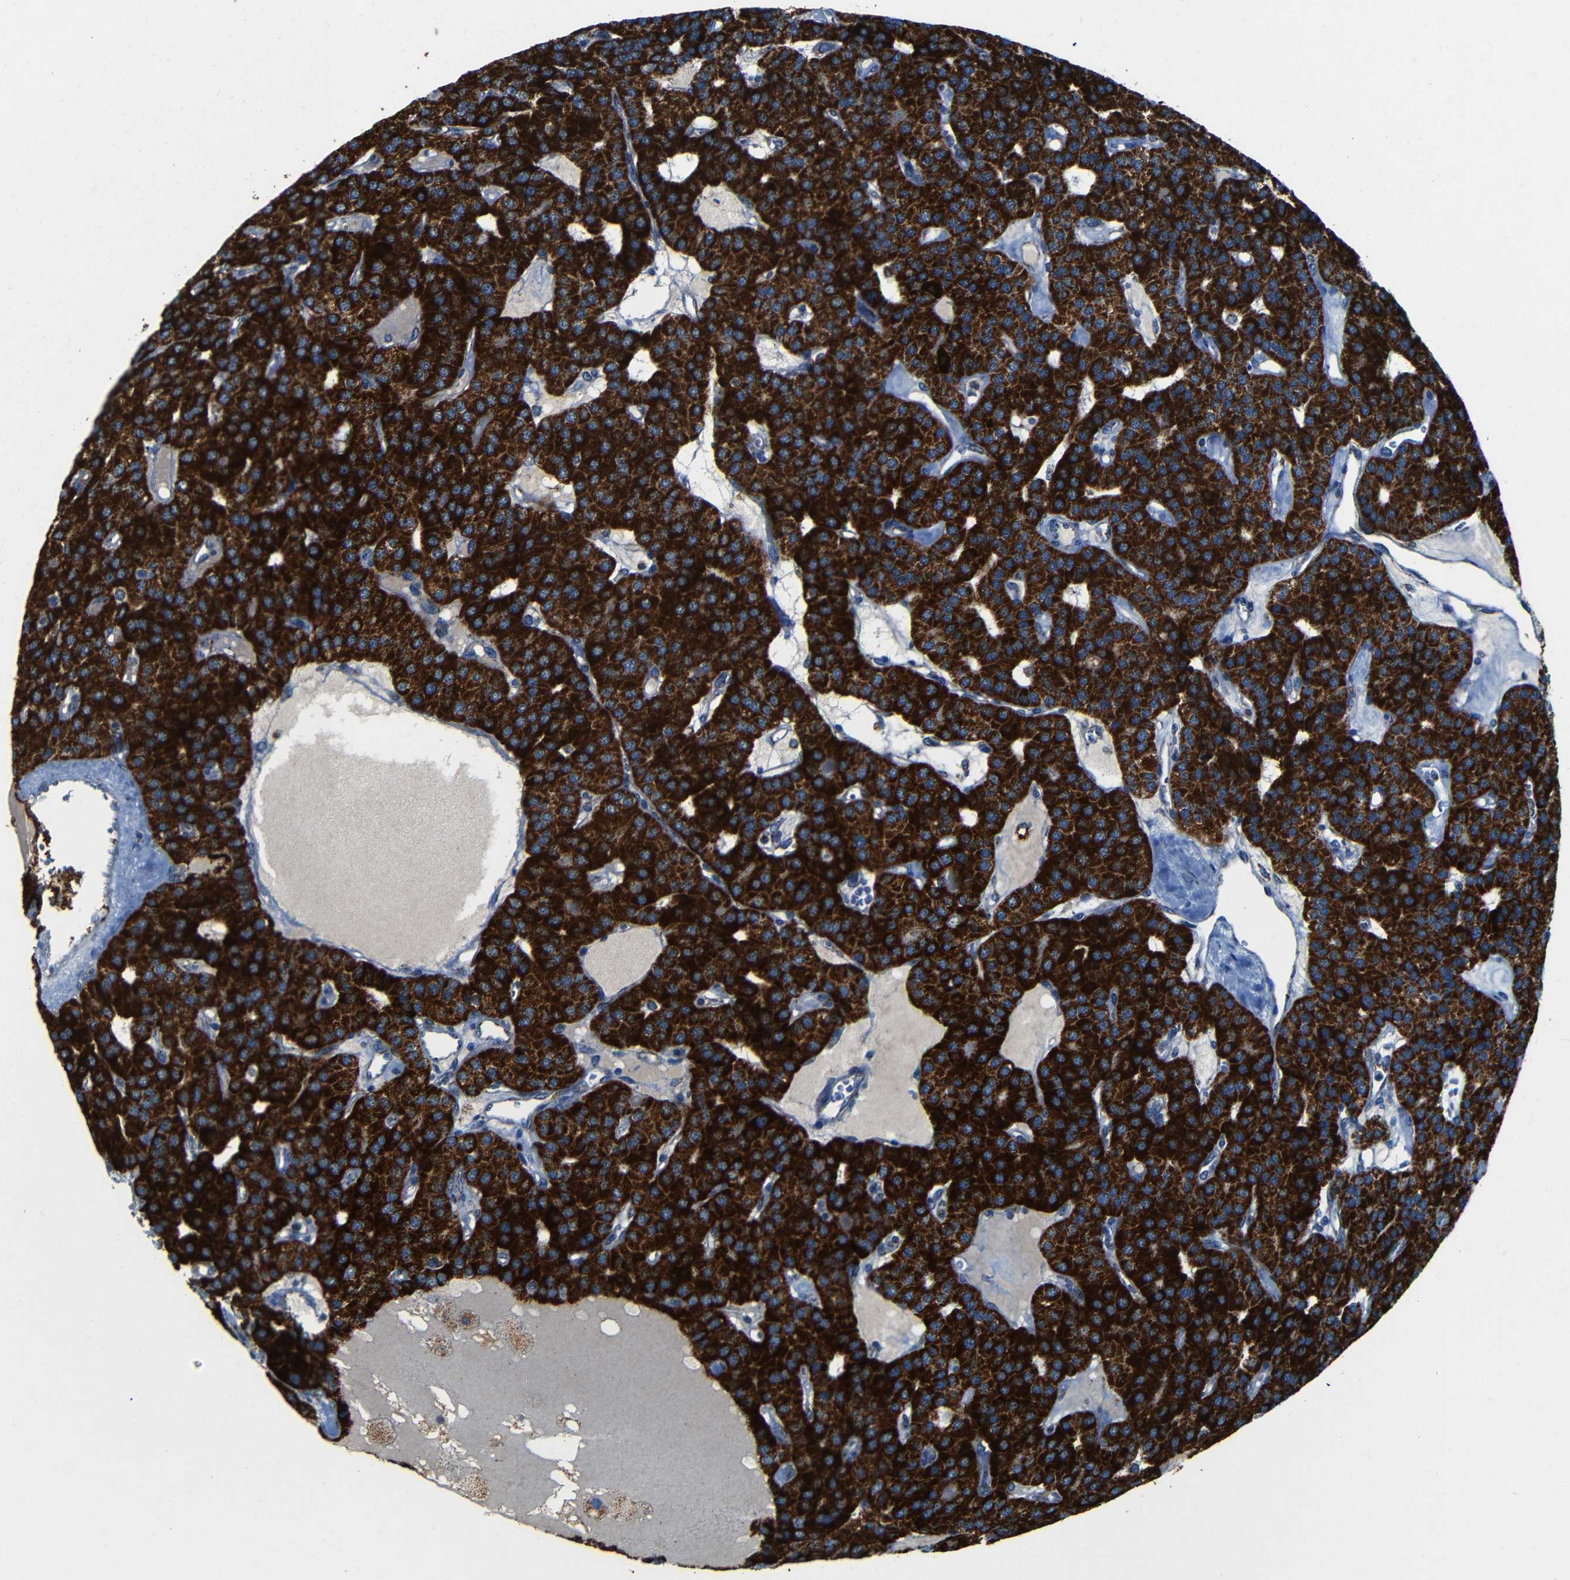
{"staining": {"intensity": "strong", "quantity": ">75%", "location": "cytoplasmic/membranous"}, "tissue": "parathyroid gland", "cell_type": "Glandular cells", "image_type": "normal", "snomed": [{"axis": "morphology", "description": "Normal tissue, NOS"}, {"axis": "morphology", "description": "Adenoma, NOS"}, {"axis": "topography", "description": "Parathyroid gland"}], "caption": "A histopathology image of parathyroid gland stained for a protein demonstrates strong cytoplasmic/membranous brown staining in glandular cells.", "gene": "WSCD2", "patient": {"sex": "female", "age": 86}}